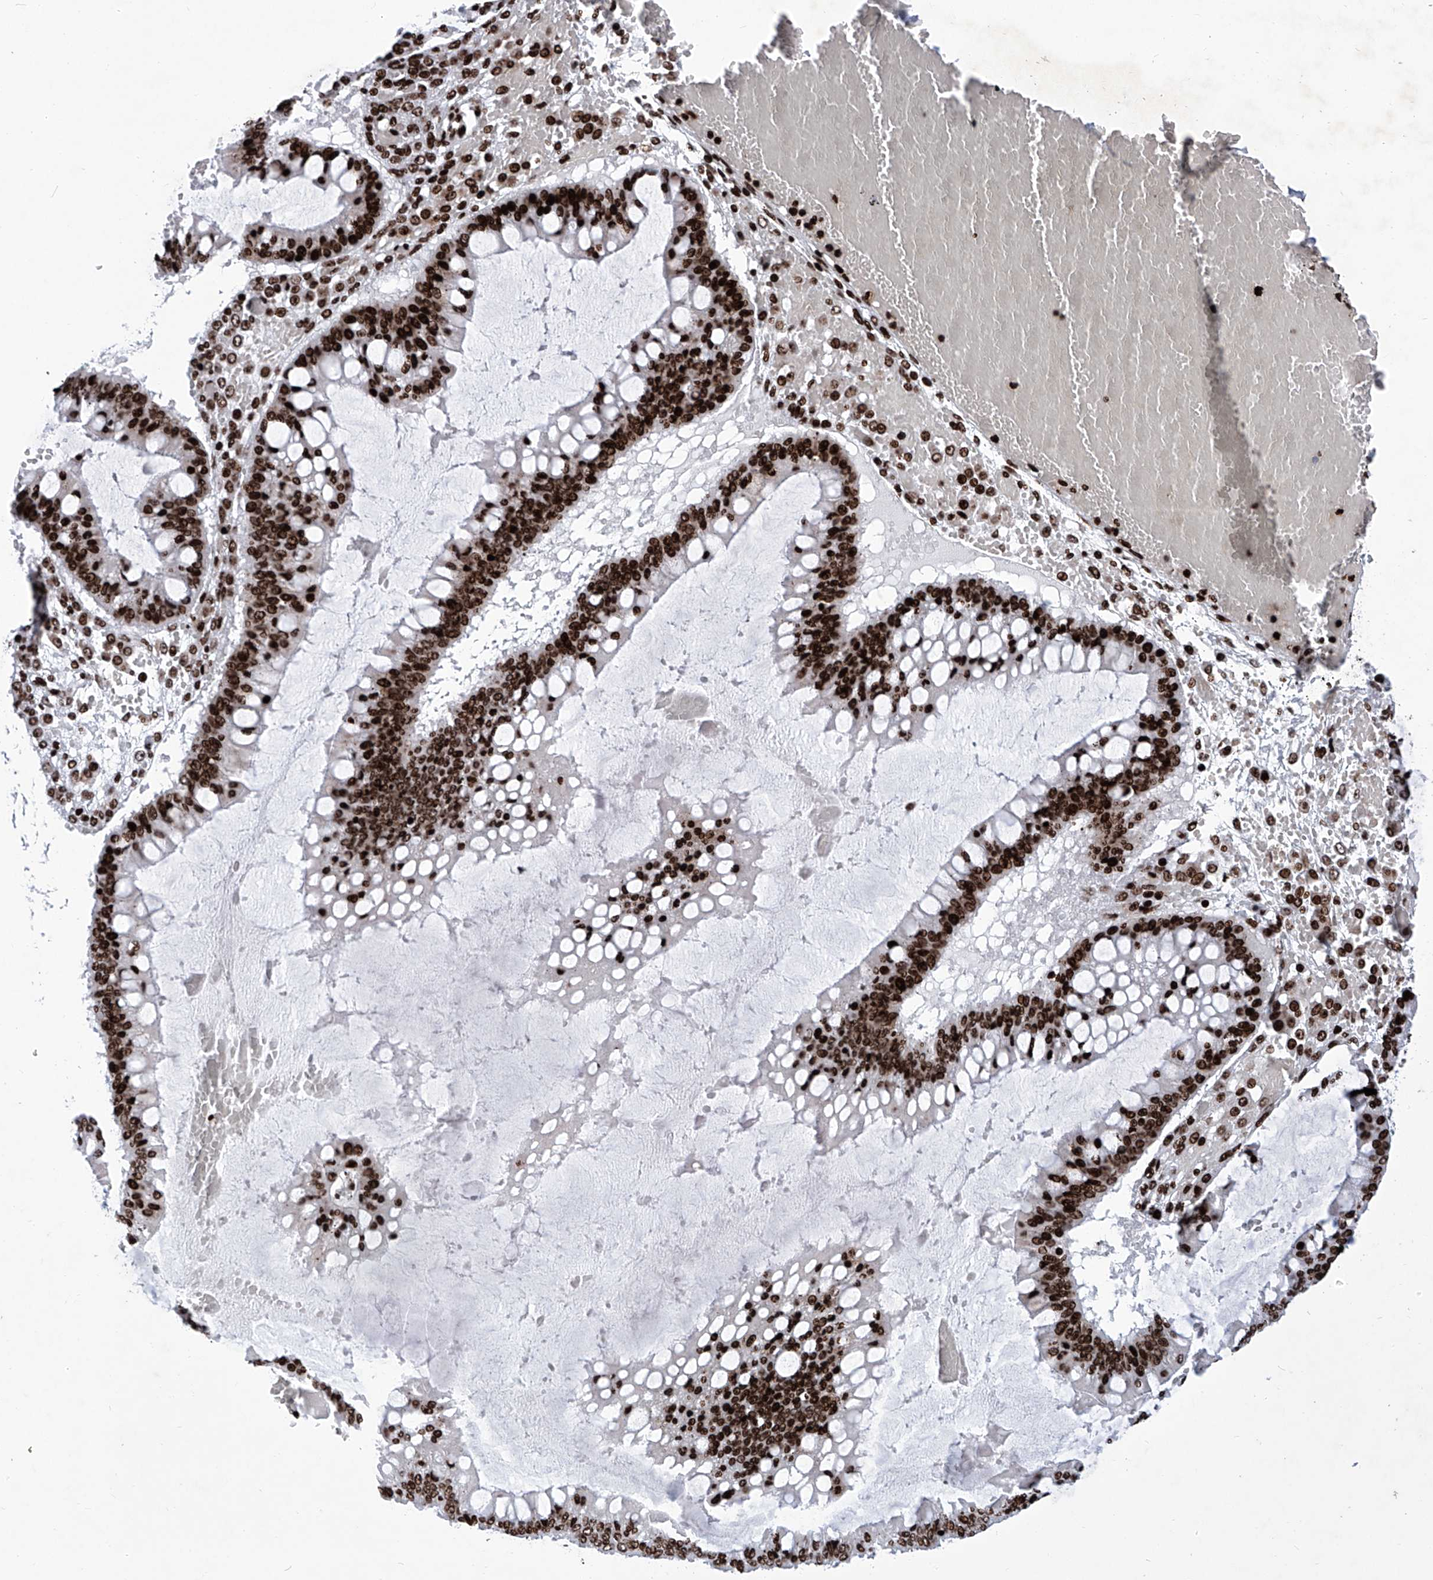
{"staining": {"intensity": "strong", "quantity": ">75%", "location": "nuclear"}, "tissue": "ovarian cancer", "cell_type": "Tumor cells", "image_type": "cancer", "snomed": [{"axis": "morphology", "description": "Cystadenocarcinoma, mucinous, NOS"}, {"axis": "topography", "description": "Ovary"}], "caption": "Immunohistochemistry (IHC) (DAB (3,3'-diaminobenzidine)) staining of human ovarian mucinous cystadenocarcinoma reveals strong nuclear protein staining in about >75% of tumor cells.", "gene": "HEY2", "patient": {"sex": "female", "age": 73}}